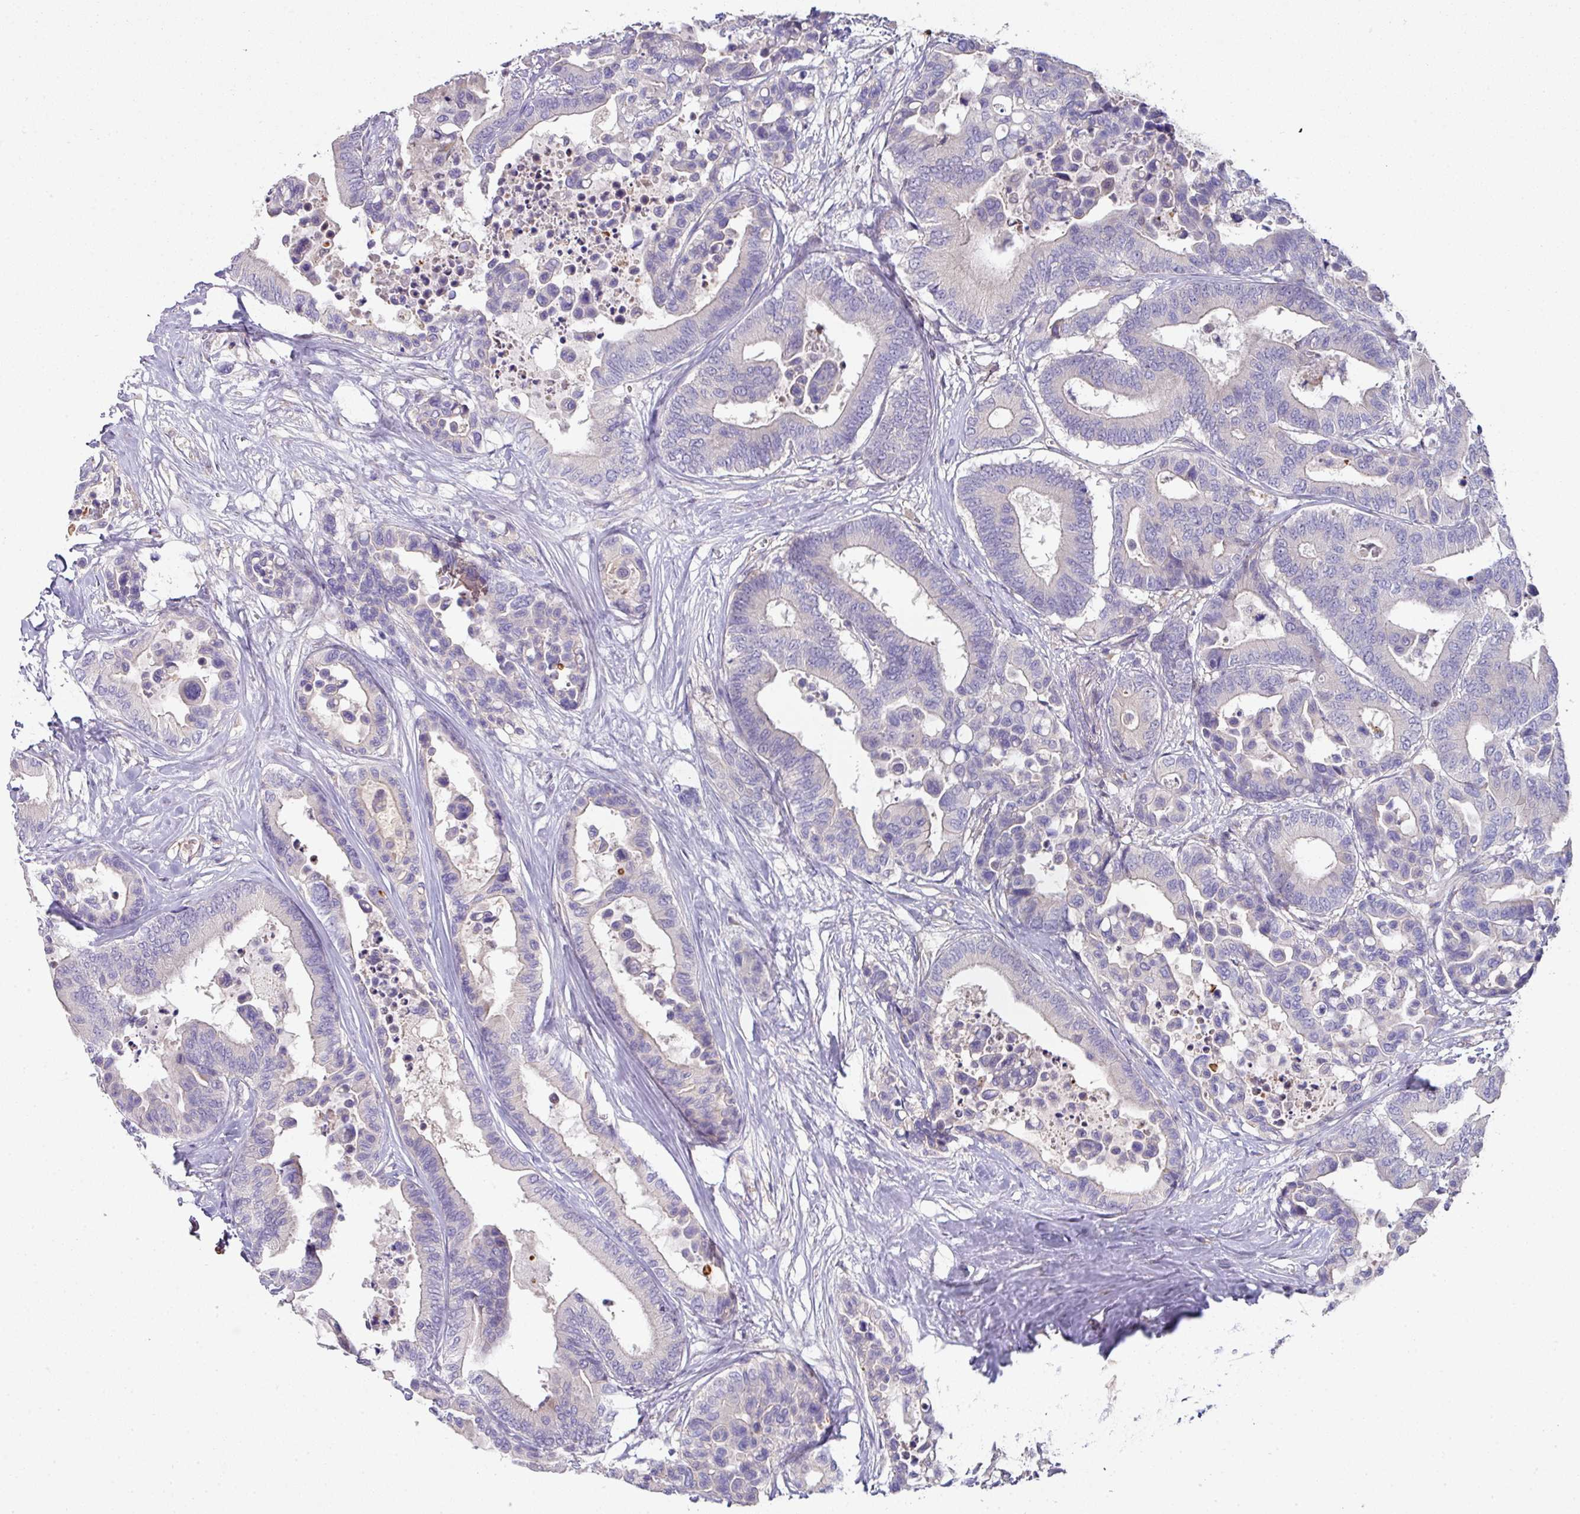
{"staining": {"intensity": "negative", "quantity": "none", "location": "none"}, "tissue": "colorectal cancer", "cell_type": "Tumor cells", "image_type": "cancer", "snomed": [{"axis": "morphology", "description": "Normal tissue, NOS"}, {"axis": "morphology", "description": "Adenocarcinoma, NOS"}, {"axis": "topography", "description": "Colon"}], "caption": "Tumor cells are negative for brown protein staining in adenocarcinoma (colorectal). (Immunohistochemistry, brightfield microscopy, high magnification).", "gene": "SLAMF6", "patient": {"sex": "male", "age": 82}}